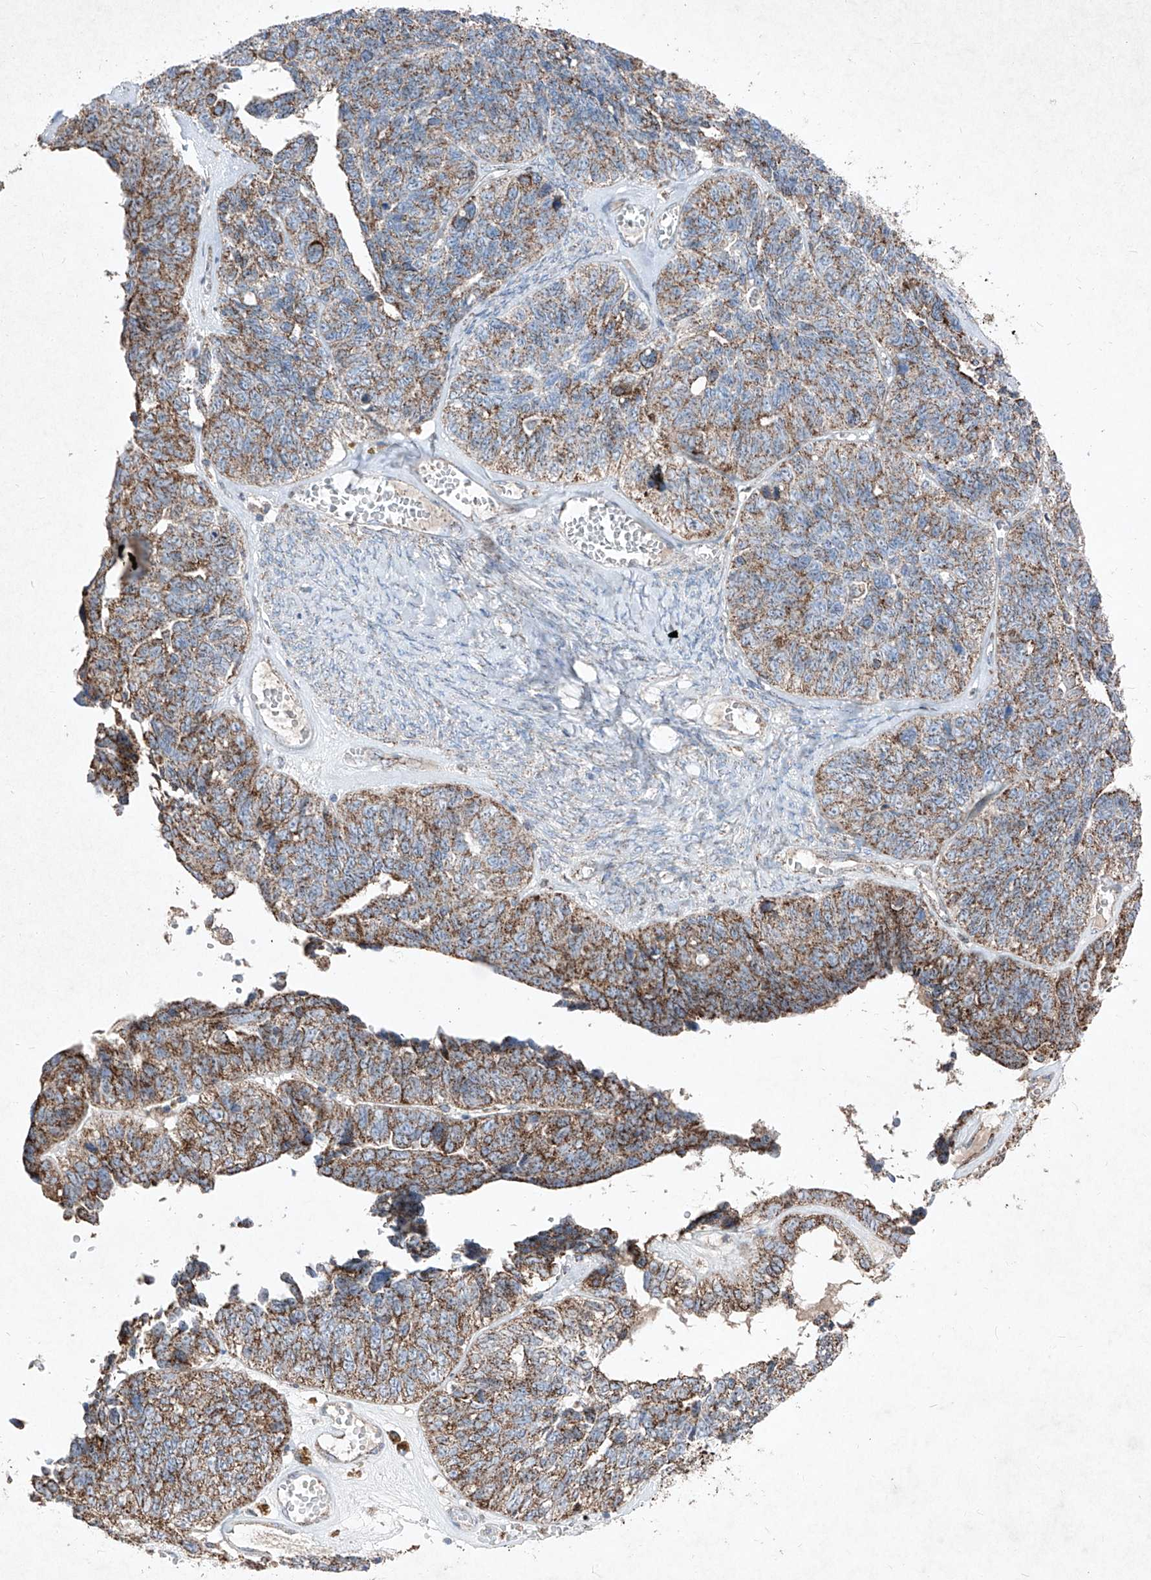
{"staining": {"intensity": "moderate", "quantity": ">75%", "location": "cytoplasmic/membranous"}, "tissue": "ovarian cancer", "cell_type": "Tumor cells", "image_type": "cancer", "snomed": [{"axis": "morphology", "description": "Cystadenocarcinoma, serous, NOS"}, {"axis": "topography", "description": "Ovary"}], "caption": "IHC micrograph of neoplastic tissue: human ovarian cancer stained using IHC shows medium levels of moderate protein expression localized specifically in the cytoplasmic/membranous of tumor cells, appearing as a cytoplasmic/membranous brown color.", "gene": "ABCD3", "patient": {"sex": "female", "age": 79}}